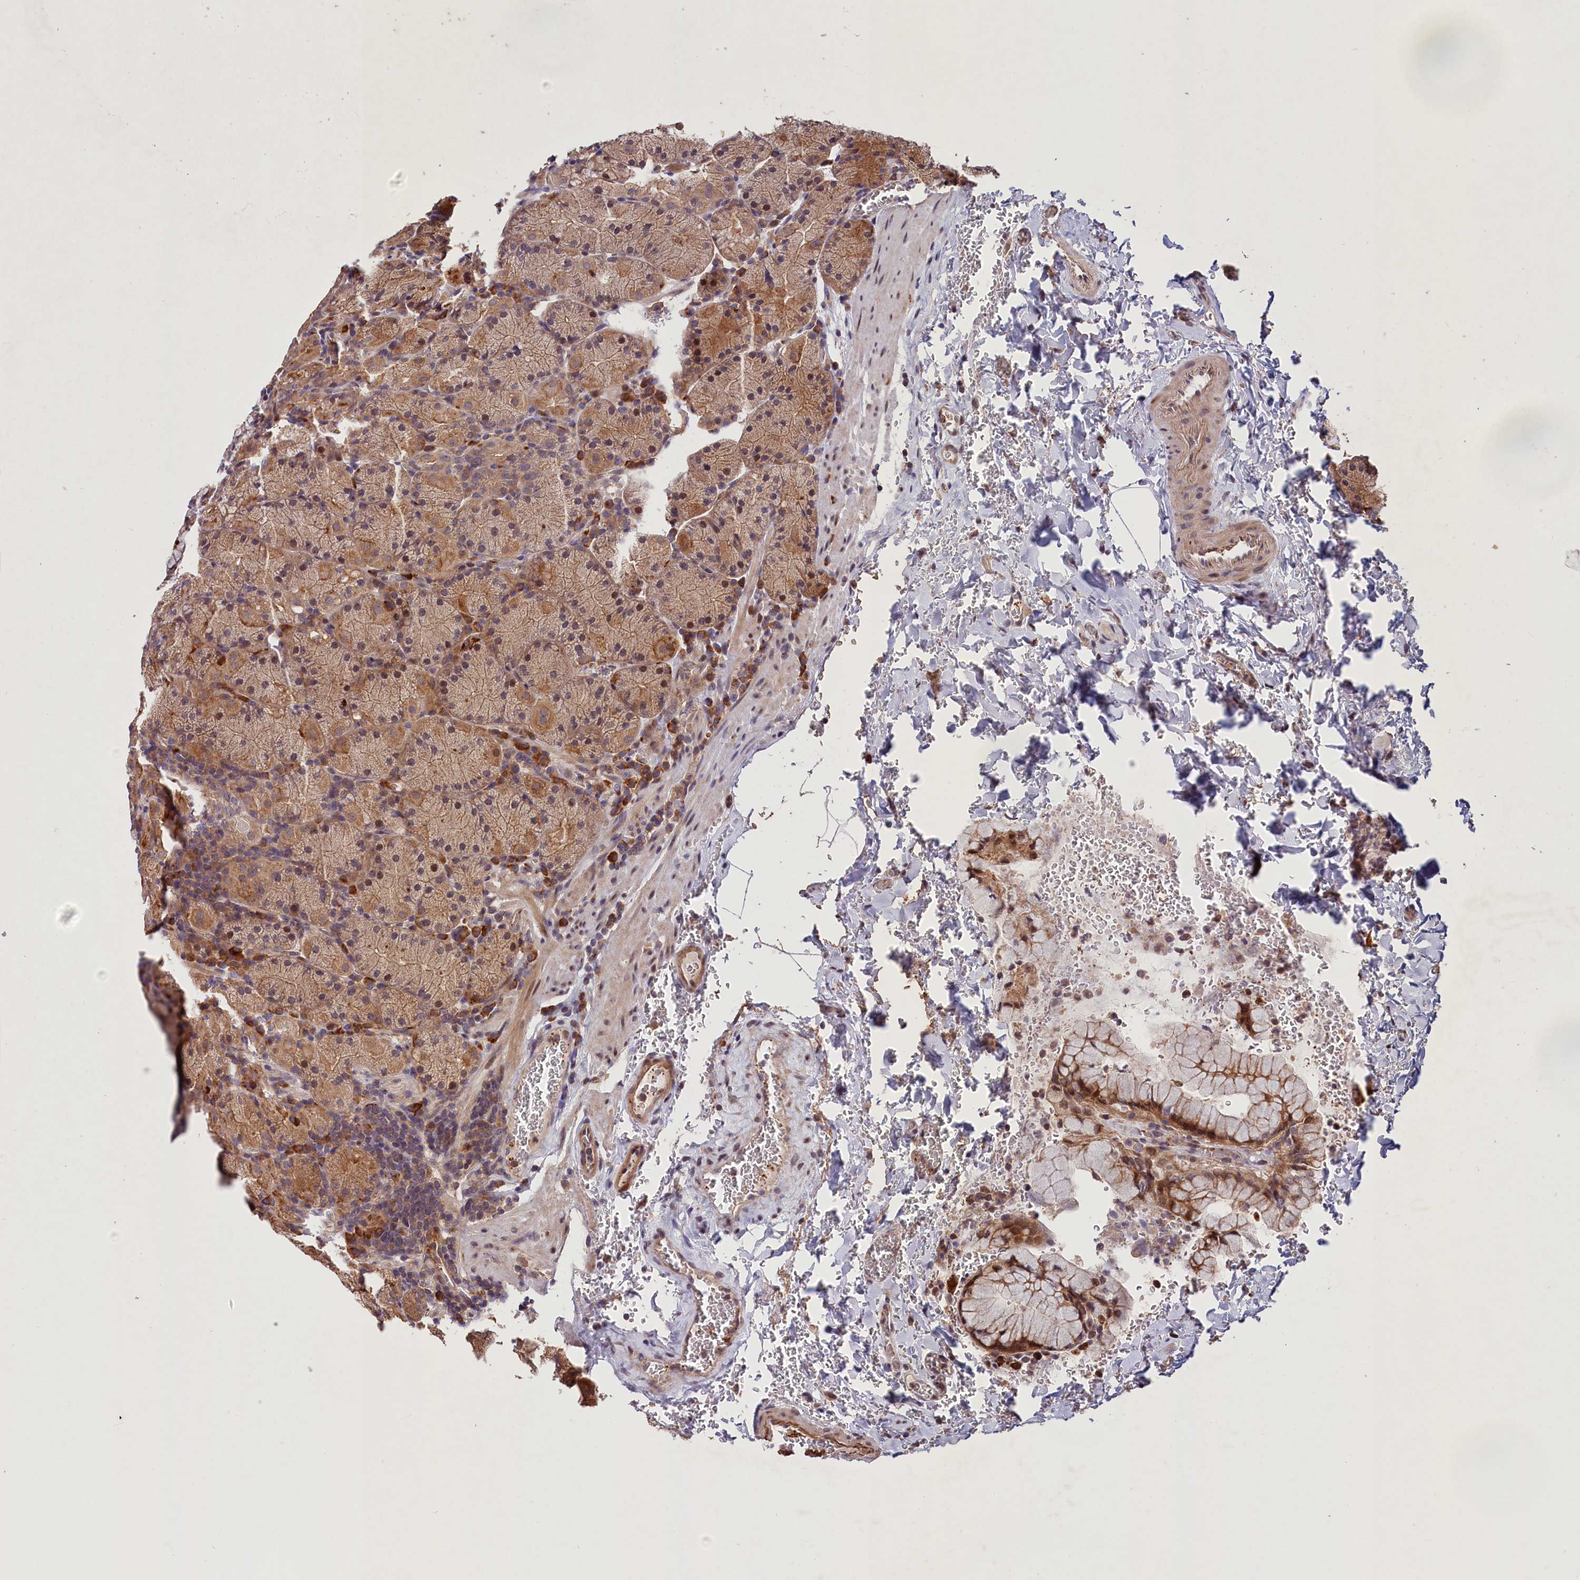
{"staining": {"intensity": "moderate", "quantity": ">75%", "location": "cytoplasmic/membranous,nuclear"}, "tissue": "stomach", "cell_type": "Glandular cells", "image_type": "normal", "snomed": [{"axis": "morphology", "description": "Normal tissue, NOS"}, {"axis": "topography", "description": "Stomach, upper"}, {"axis": "topography", "description": "Stomach, lower"}], "caption": "Stomach stained with immunohistochemistry displays moderate cytoplasmic/membranous,nuclear expression in about >75% of glandular cells.", "gene": "CACNA1H", "patient": {"sex": "male", "age": 80}}